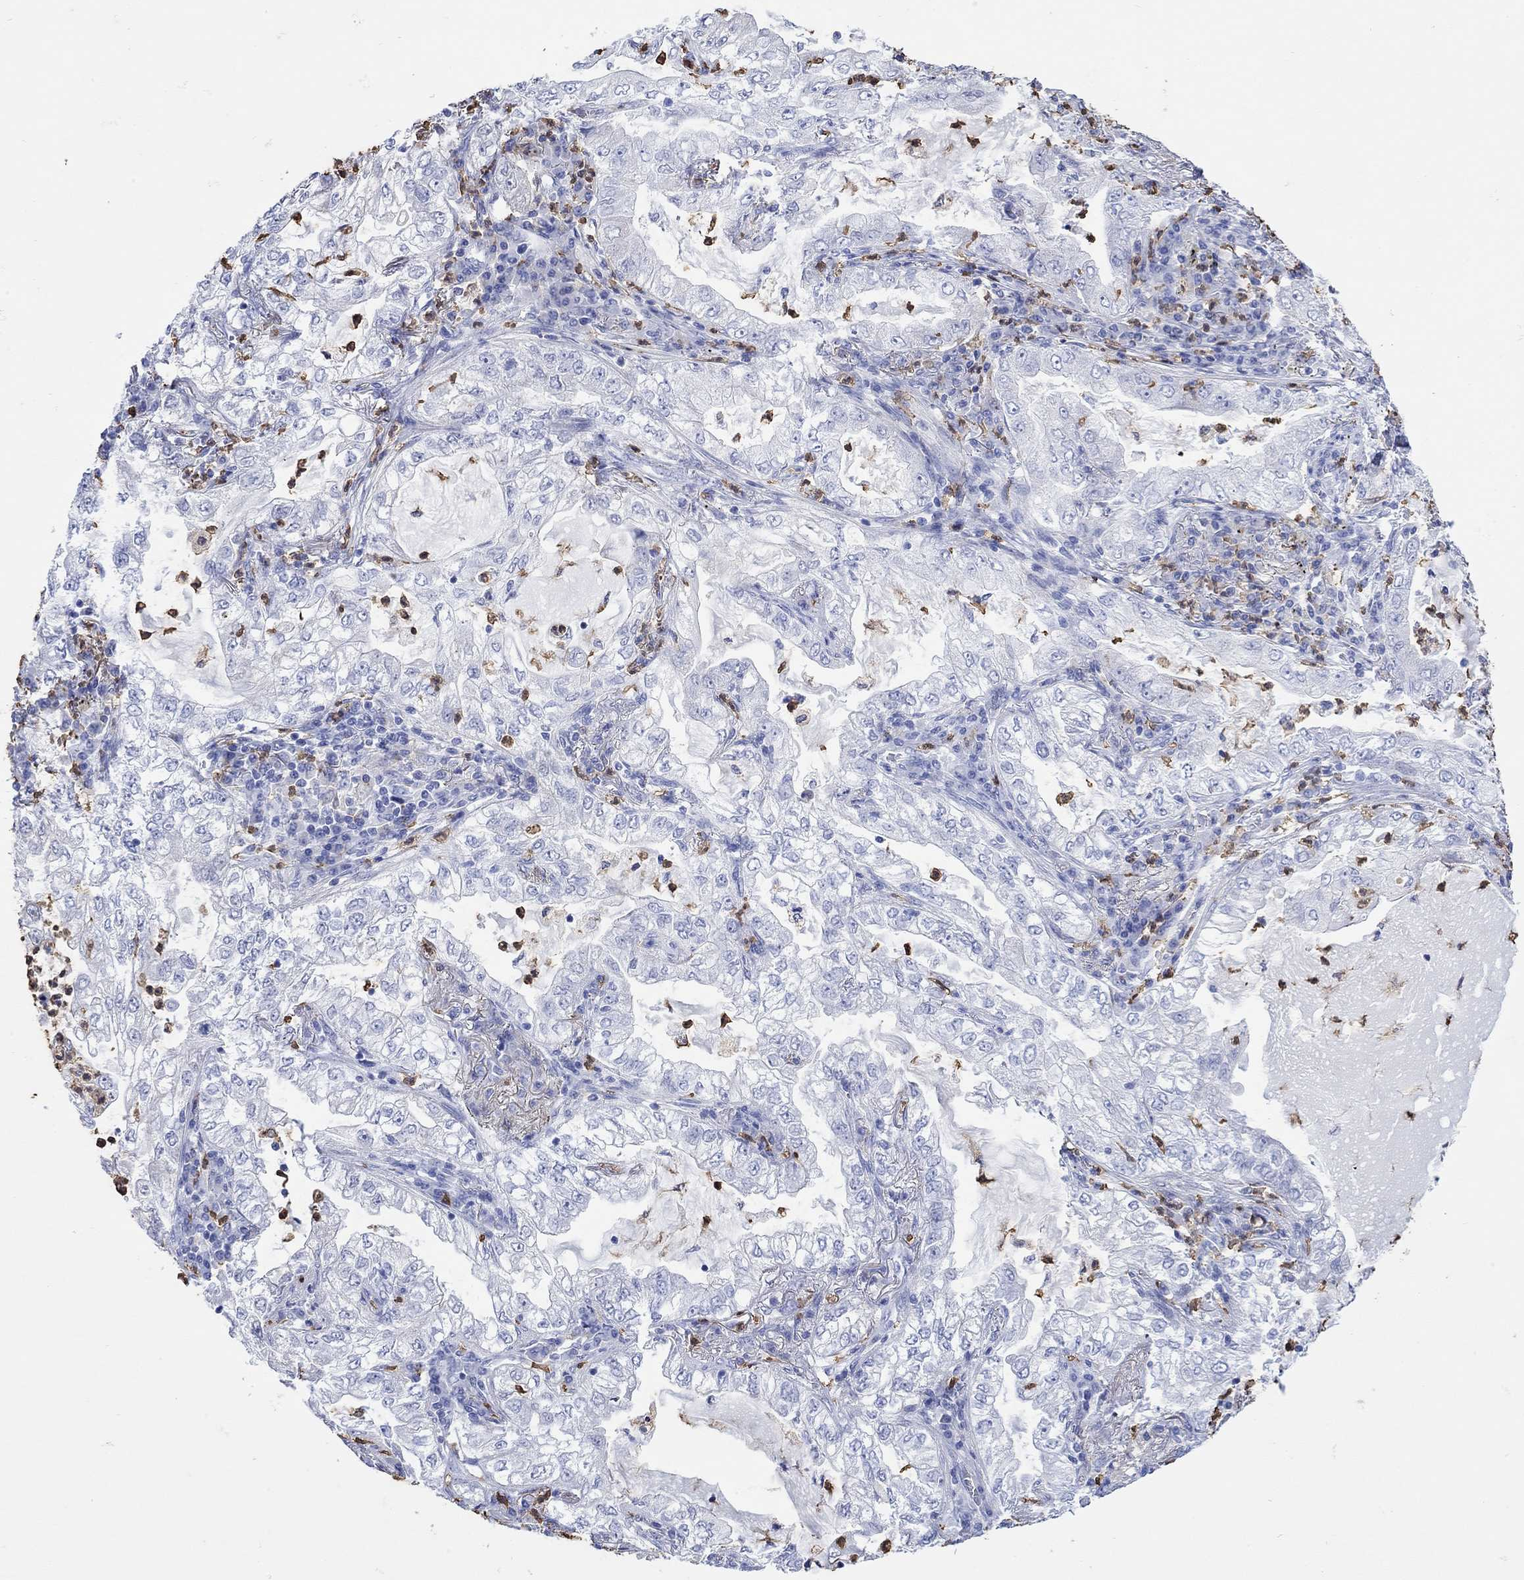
{"staining": {"intensity": "negative", "quantity": "none", "location": "none"}, "tissue": "lung cancer", "cell_type": "Tumor cells", "image_type": "cancer", "snomed": [{"axis": "morphology", "description": "Adenocarcinoma, NOS"}, {"axis": "topography", "description": "Lung"}], "caption": "An immunohistochemistry image of lung cancer (adenocarcinoma) is shown. There is no staining in tumor cells of lung cancer (adenocarcinoma).", "gene": "LINGO3", "patient": {"sex": "female", "age": 73}}